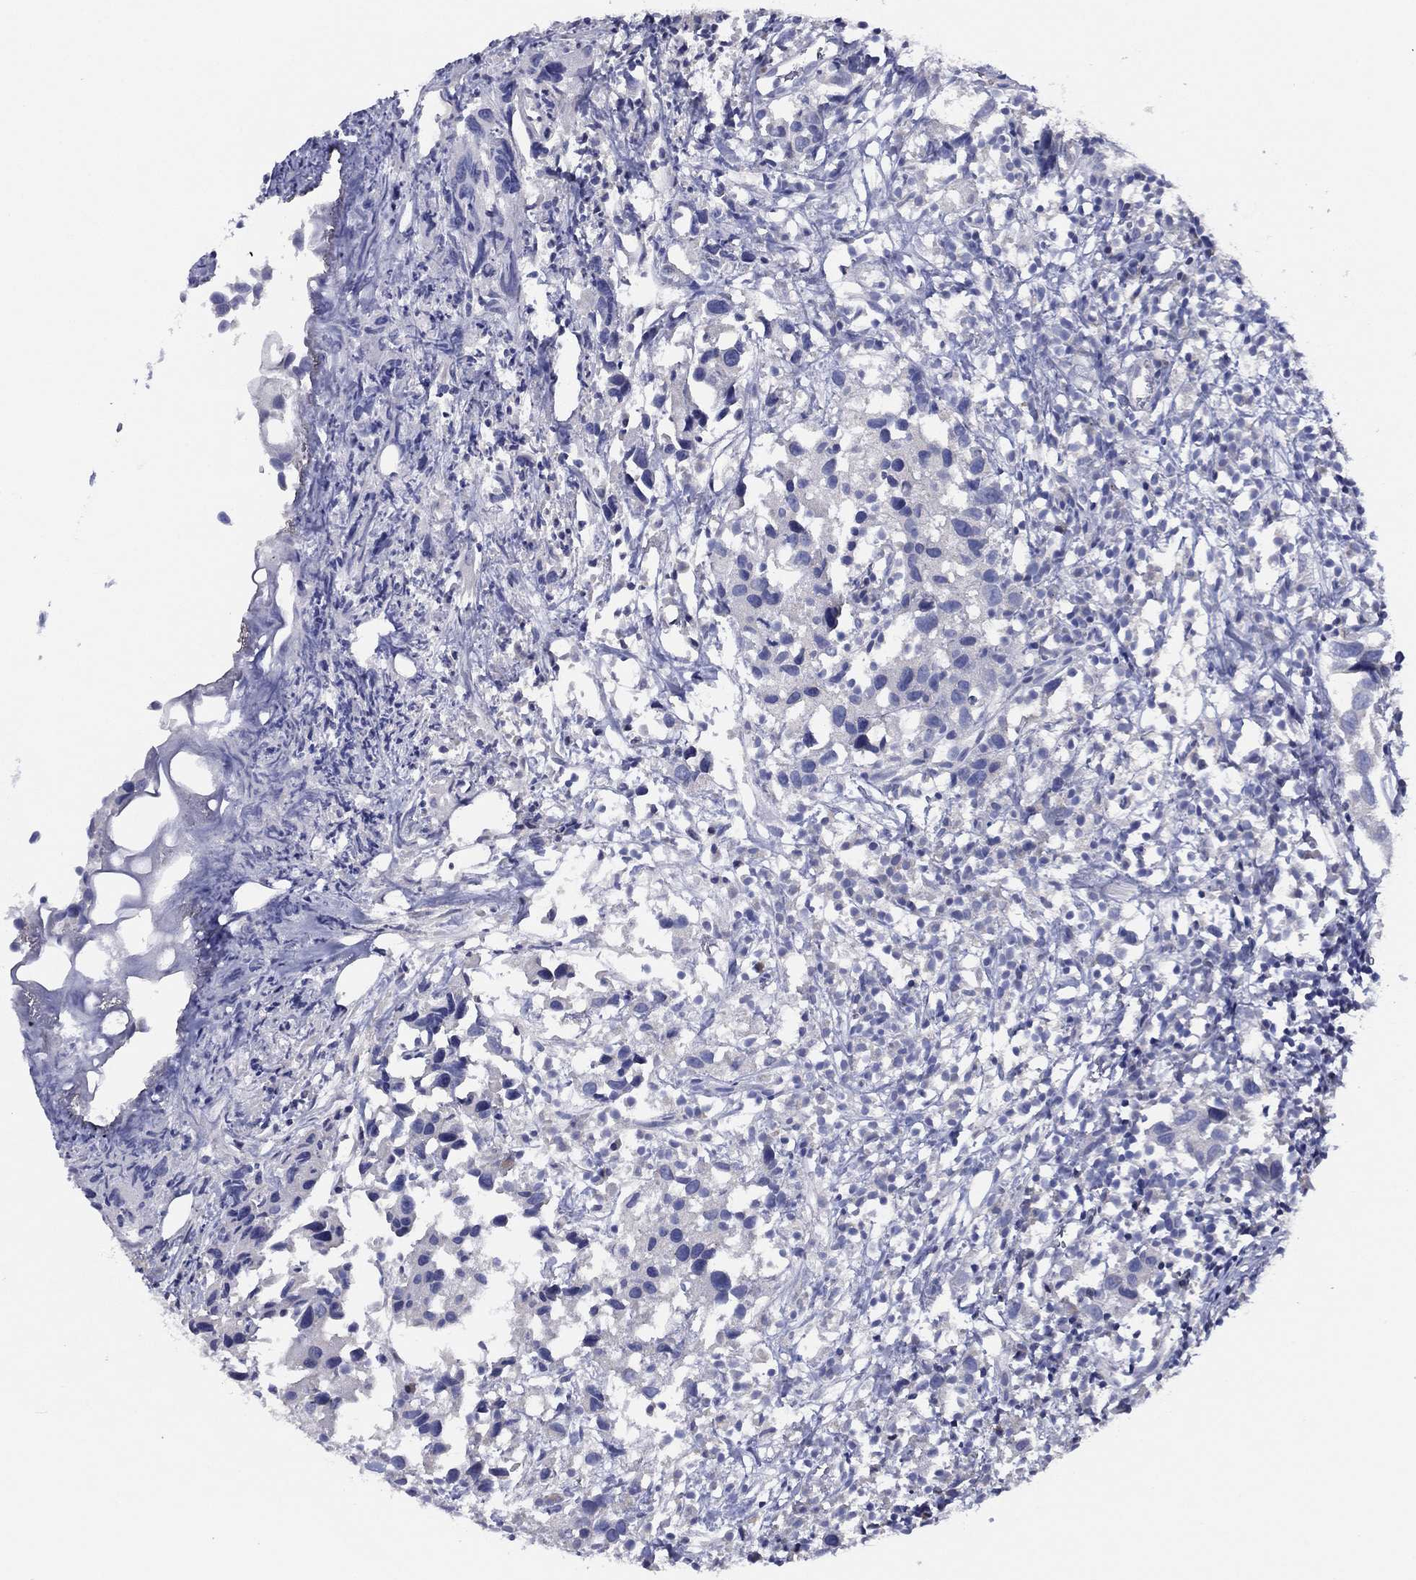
{"staining": {"intensity": "negative", "quantity": "none", "location": "none"}, "tissue": "urothelial cancer", "cell_type": "Tumor cells", "image_type": "cancer", "snomed": [{"axis": "morphology", "description": "Urothelial carcinoma, High grade"}, {"axis": "topography", "description": "Urinary bladder"}], "caption": "The IHC photomicrograph has no significant staining in tumor cells of urothelial cancer tissue. The staining was performed using DAB to visualize the protein expression in brown, while the nuclei were stained in blue with hematoxylin (Magnification: 20x).", "gene": "SLC13A4", "patient": {"sex": "male", "age": 79}}